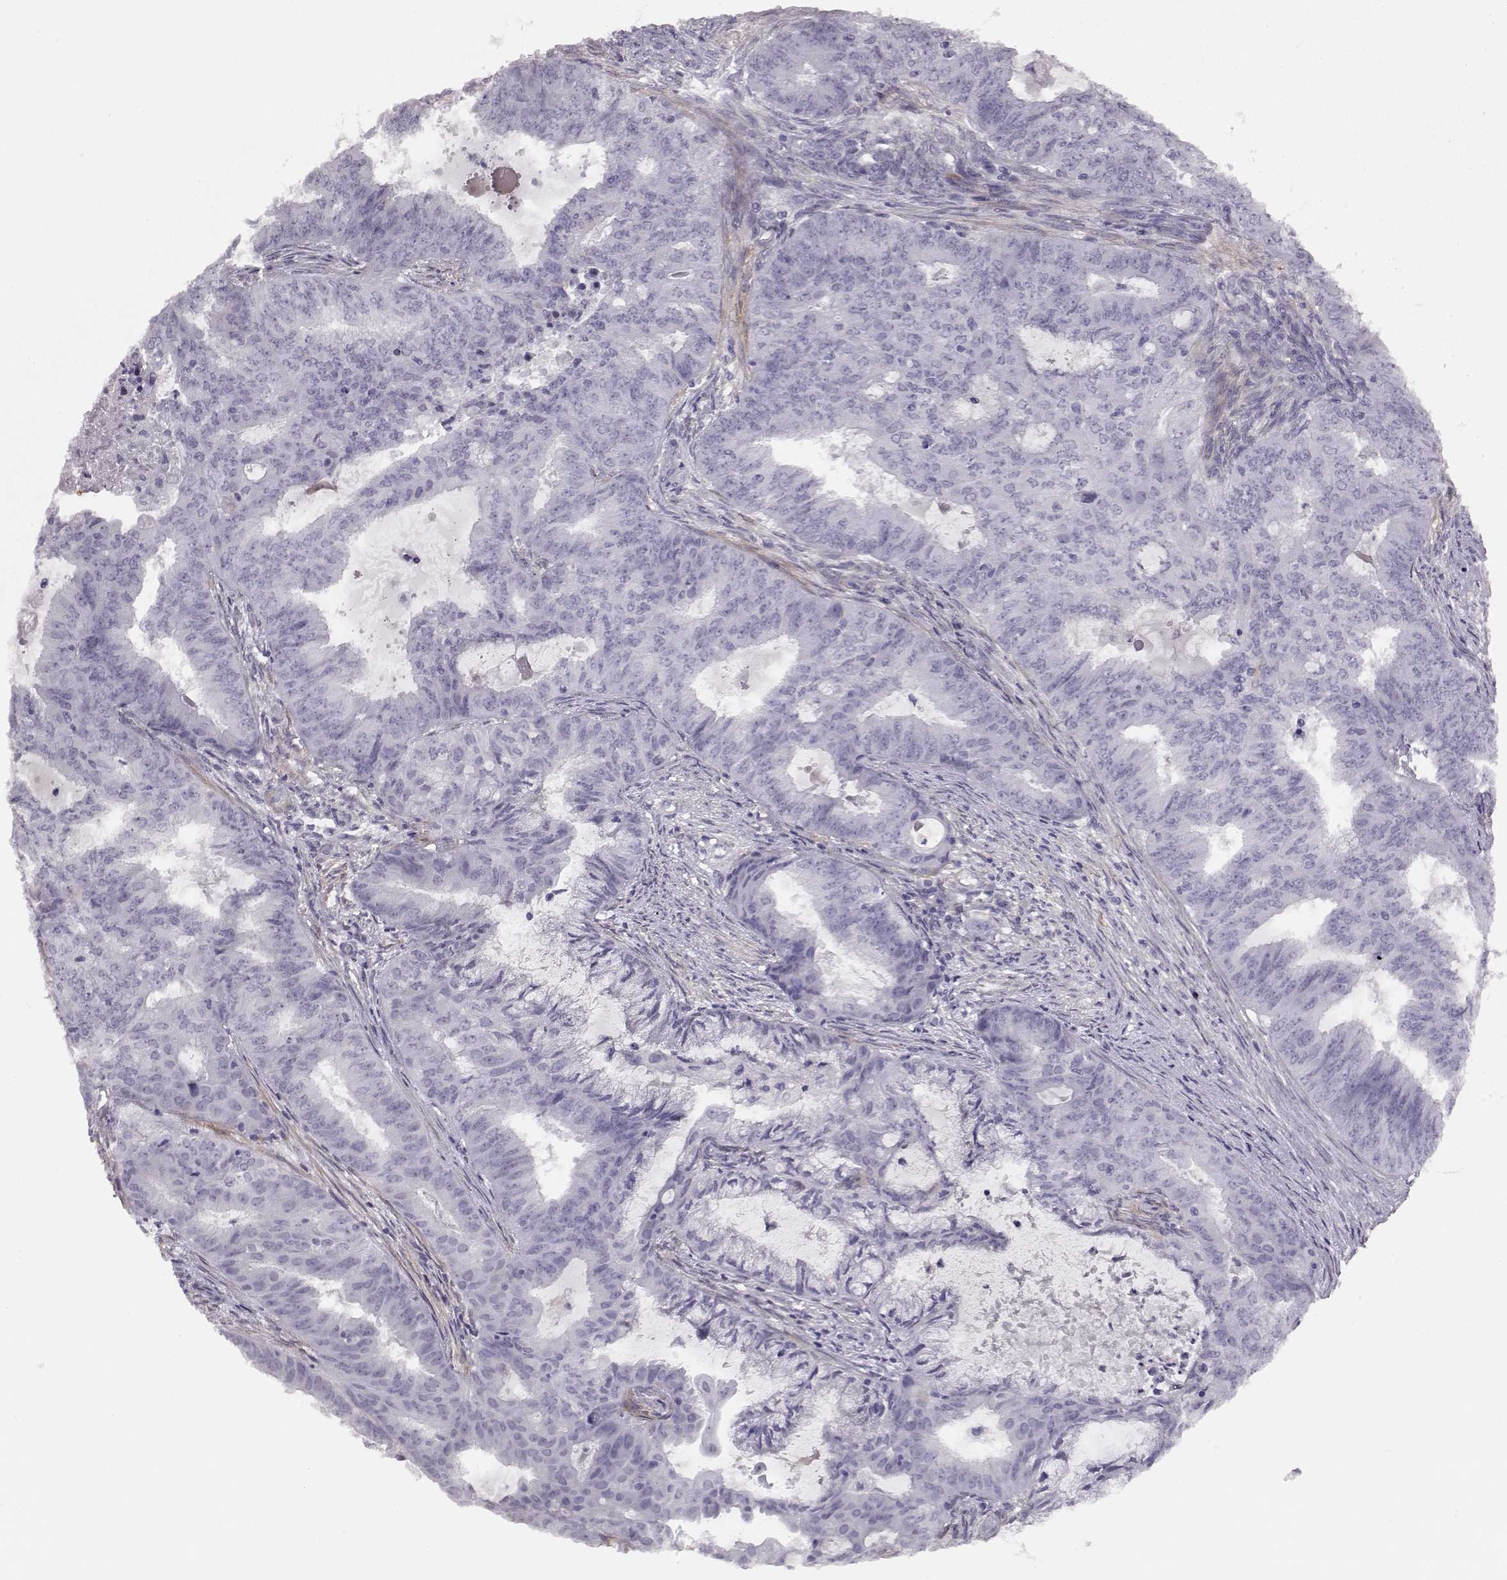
{"staining": {"intensity": "negative", "quantity": "none", "location": "none"}, "tissue": "endometrial cancer", "cell_type": "Tumor cells", "image_type": "cancer", "snomed": [{"axis": "morphology", "description": "Adenocarcinoma, NOS"}, {"axis": "topography", "description": "Endometrium"}], "caption": "Human adenocarcinoma (endometrial) stained for a protein using IHC reveals no expression in tumor cells.", "gene": "TRIM69", "patient": {"sex": "female", "age": 62}}